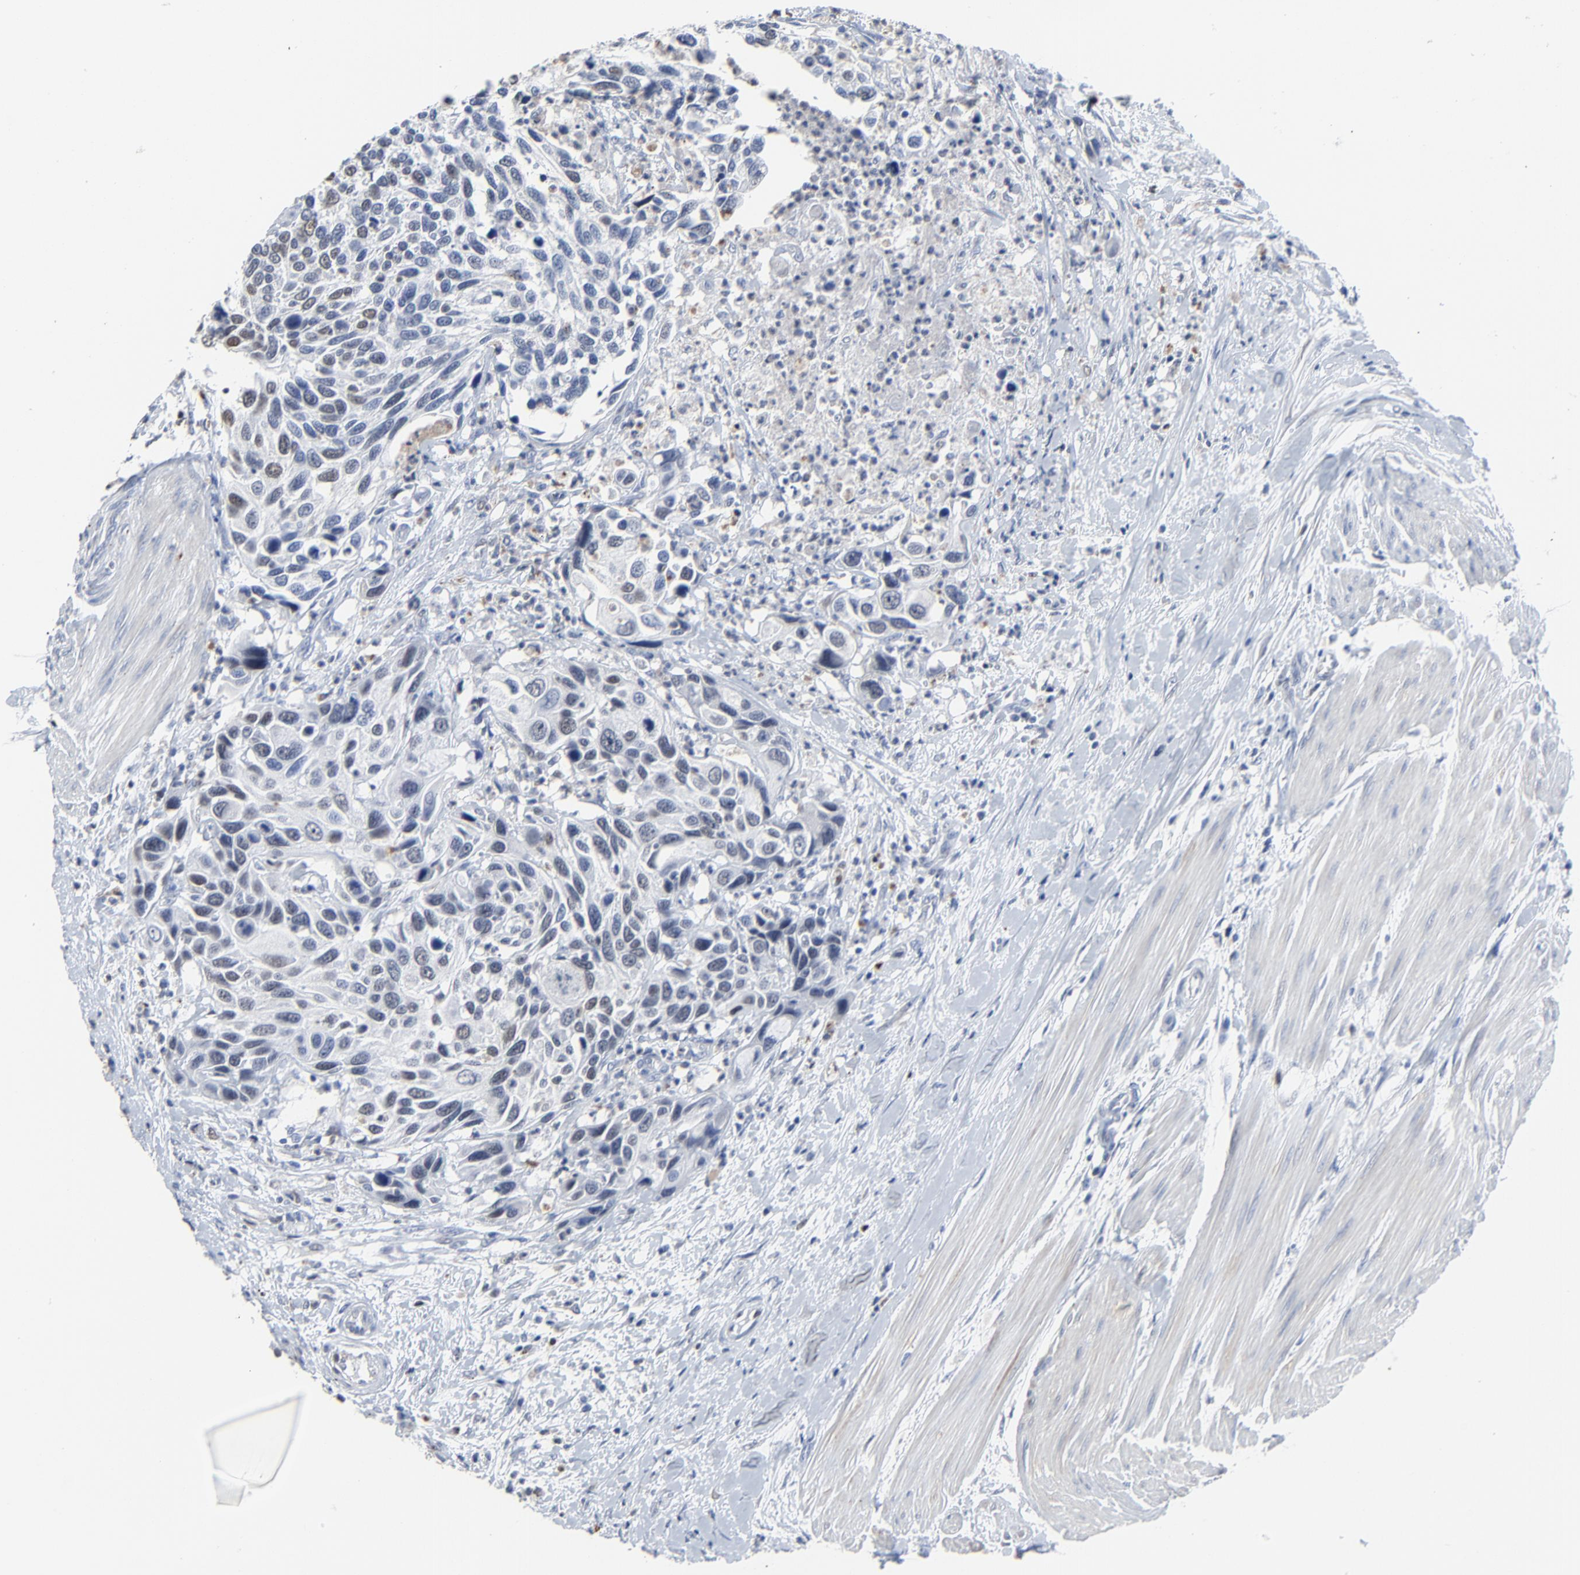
{"staining": {"intensity": "weak", "quantity": "<25%", "location": "nuclear"}, "tissue": "urothelial cancer", "cell_type": "Tumor cells", "image_type": "cancer", "snomed": [{"axis": "morphology", "description": "Urothelial carcinoma, High grade"}, {"axis": "topography", "description": "Urinary bladder"}], "caption": "DAB (3,3'-diaminobenzidine) immunohistochemical staining of high-grade urothelial carcinoma demonstrates no significant staining in tumor cells.", "gene": "BIRC3", "patient": {"sex": "male", "age": 66}}